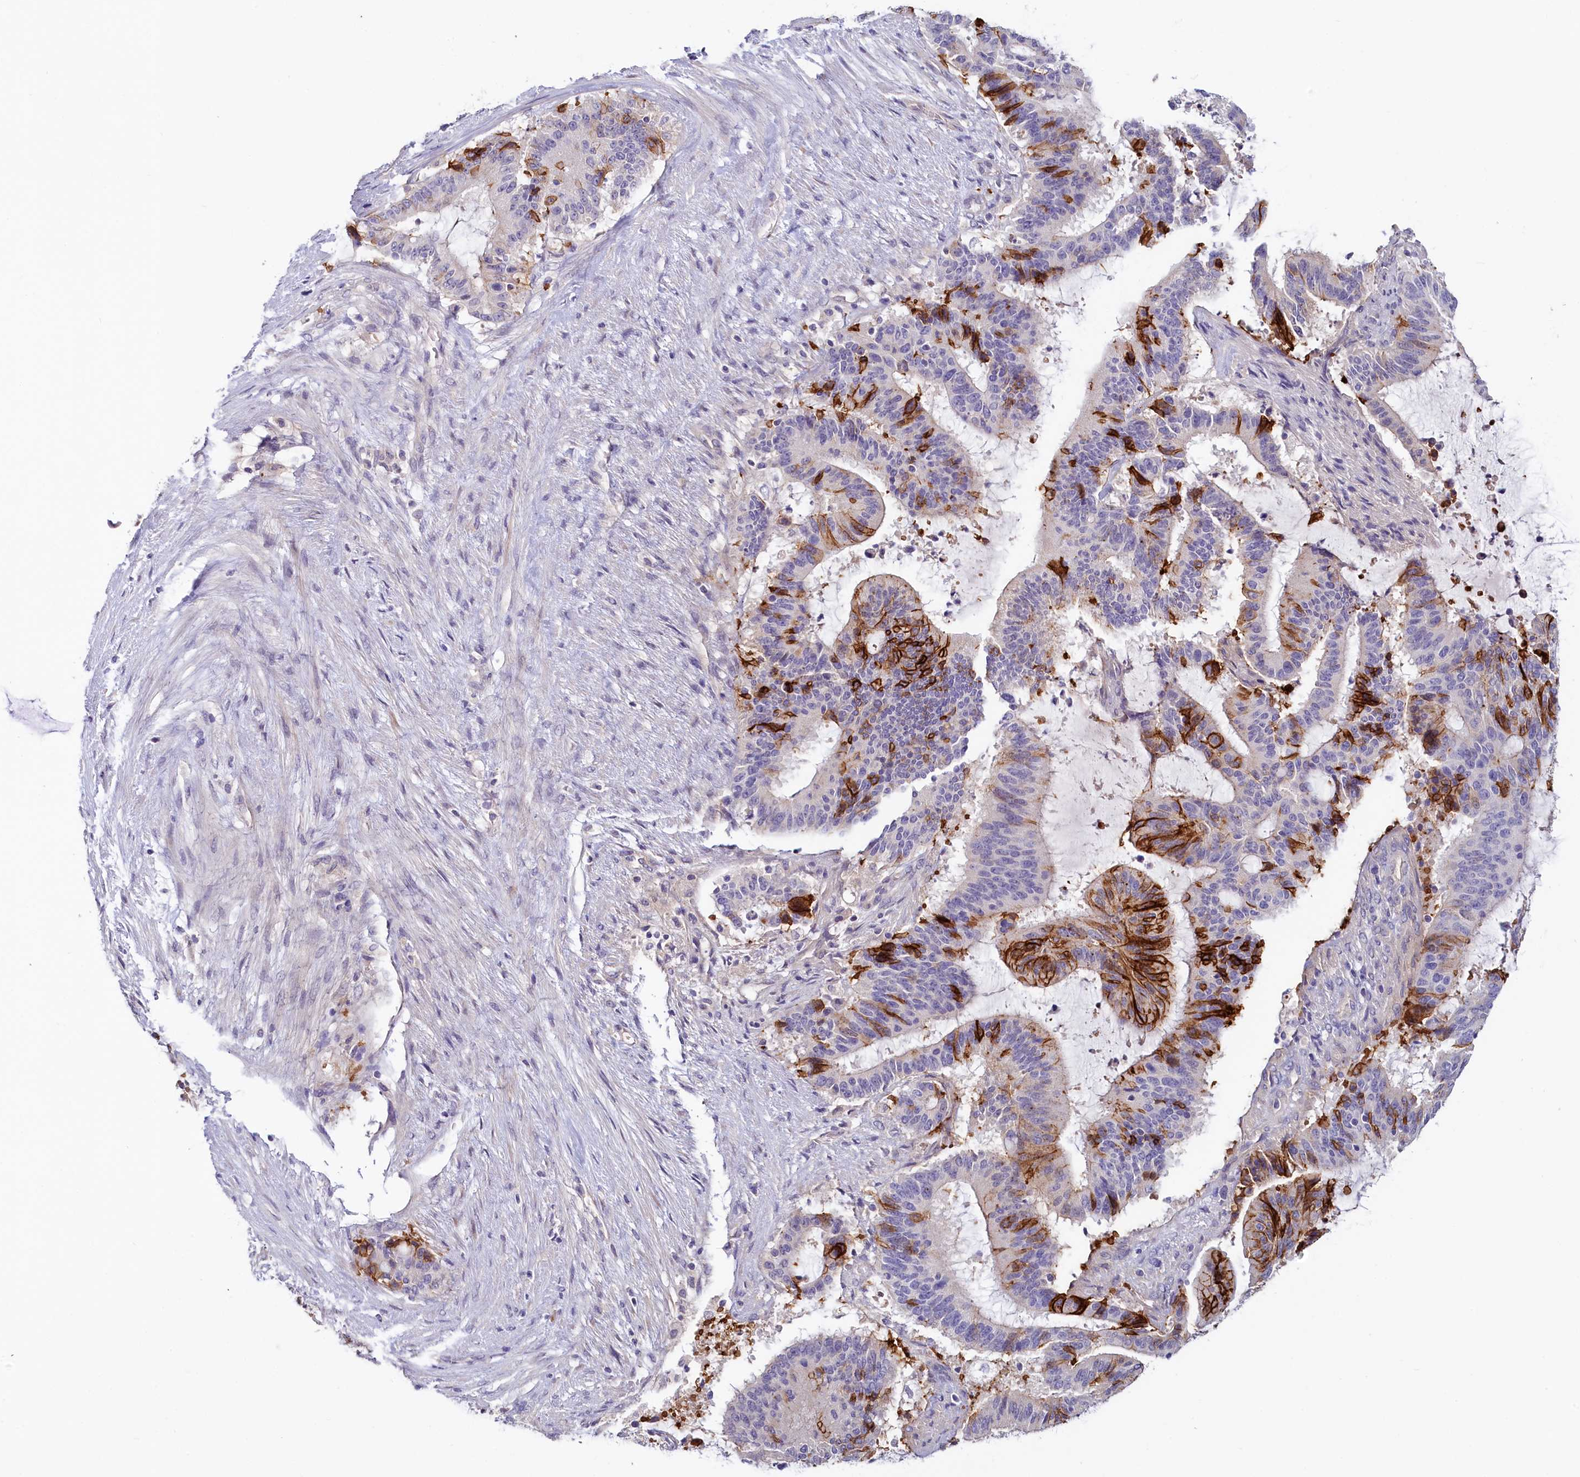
{"staining": {"intensity": "strong", "quantity": "<25%", "location": "cytoplasmic/membranous"}, "tissue": "liver cancer", "cell_type": "Tumor cells", "image_type": "cancer", "snomed": [{"axis": "morphology", "description": "Normal tissue, NOS"}, {"axis": "morphology", "description": "Cholangiocarcinoma"}, {"axis": "topography", "description": "Liver"}, {"axis": "topography", "description": "Peripheral nerve tissue"}], "caption": "Immunohistochemistry photomicrograph of neoplastic tissue: human liver cholangiocarcinoma stained using immunohistochemistry shows medium levels of strong protein expression localized specifically in the cytoplasmic/membranous of tumor cells, appearing as a cytoplasmic/membranous brown color.", "gene": "PDE6D", "patient": {"sex": "female", "age": 73}}